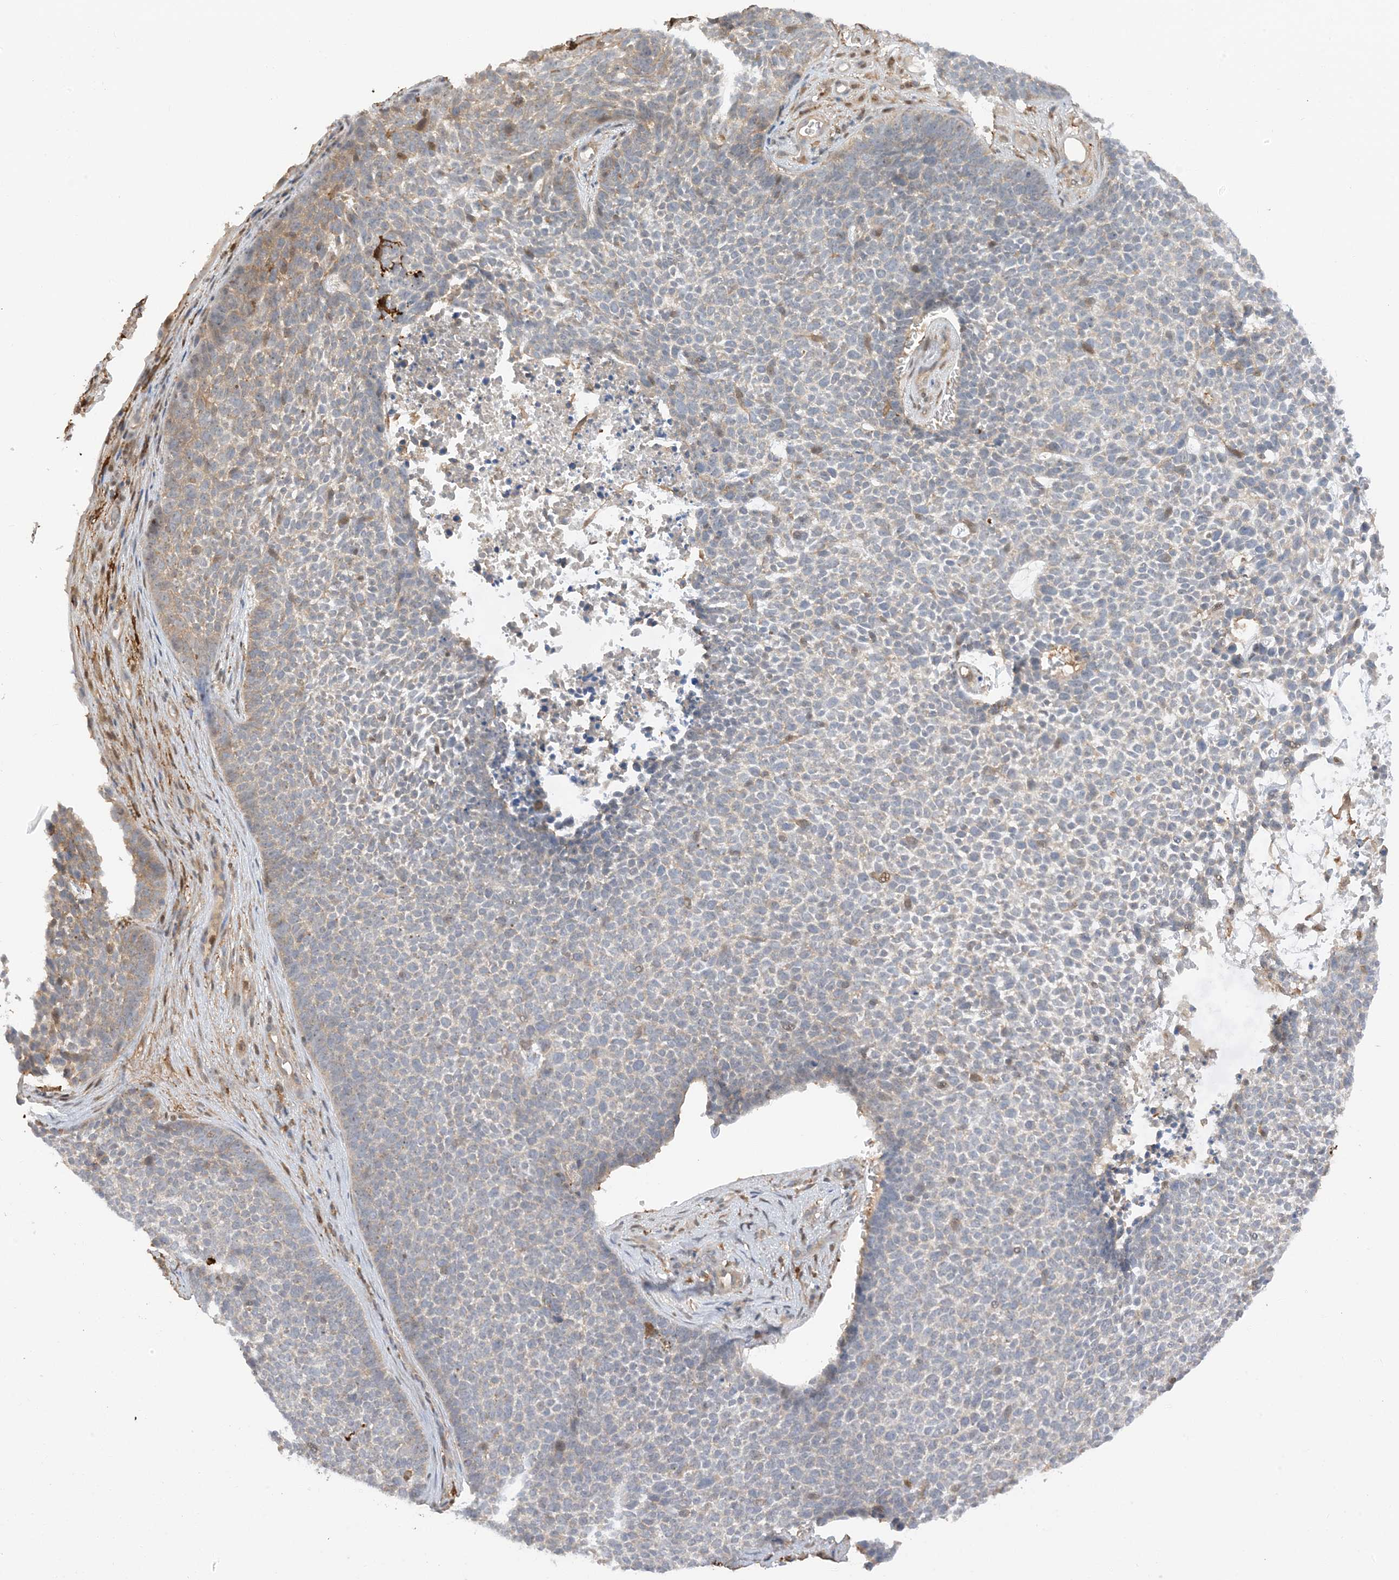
{"staining": {"intensity": "weak", "quantity": "25%-75%", "location": "cytoplasmic/membranous"}, "tissue": "skin cancer", "cell_type": "Tumor cells", "image_type": "cancer", "snomed": [{"axis": "morphology", "description": "Basal cell carcinoma"}, {"axis": "topography", "description": "Skin"}], "caption": "A low amount of weak cytoplasmic/membranous positivity is appreciated in approximately 25%-75% of tumor cells in basal cell carcinoma (skin) tissue.", "gene": "PHACTR2", "patient": {"sex": "female", "age": 84}}